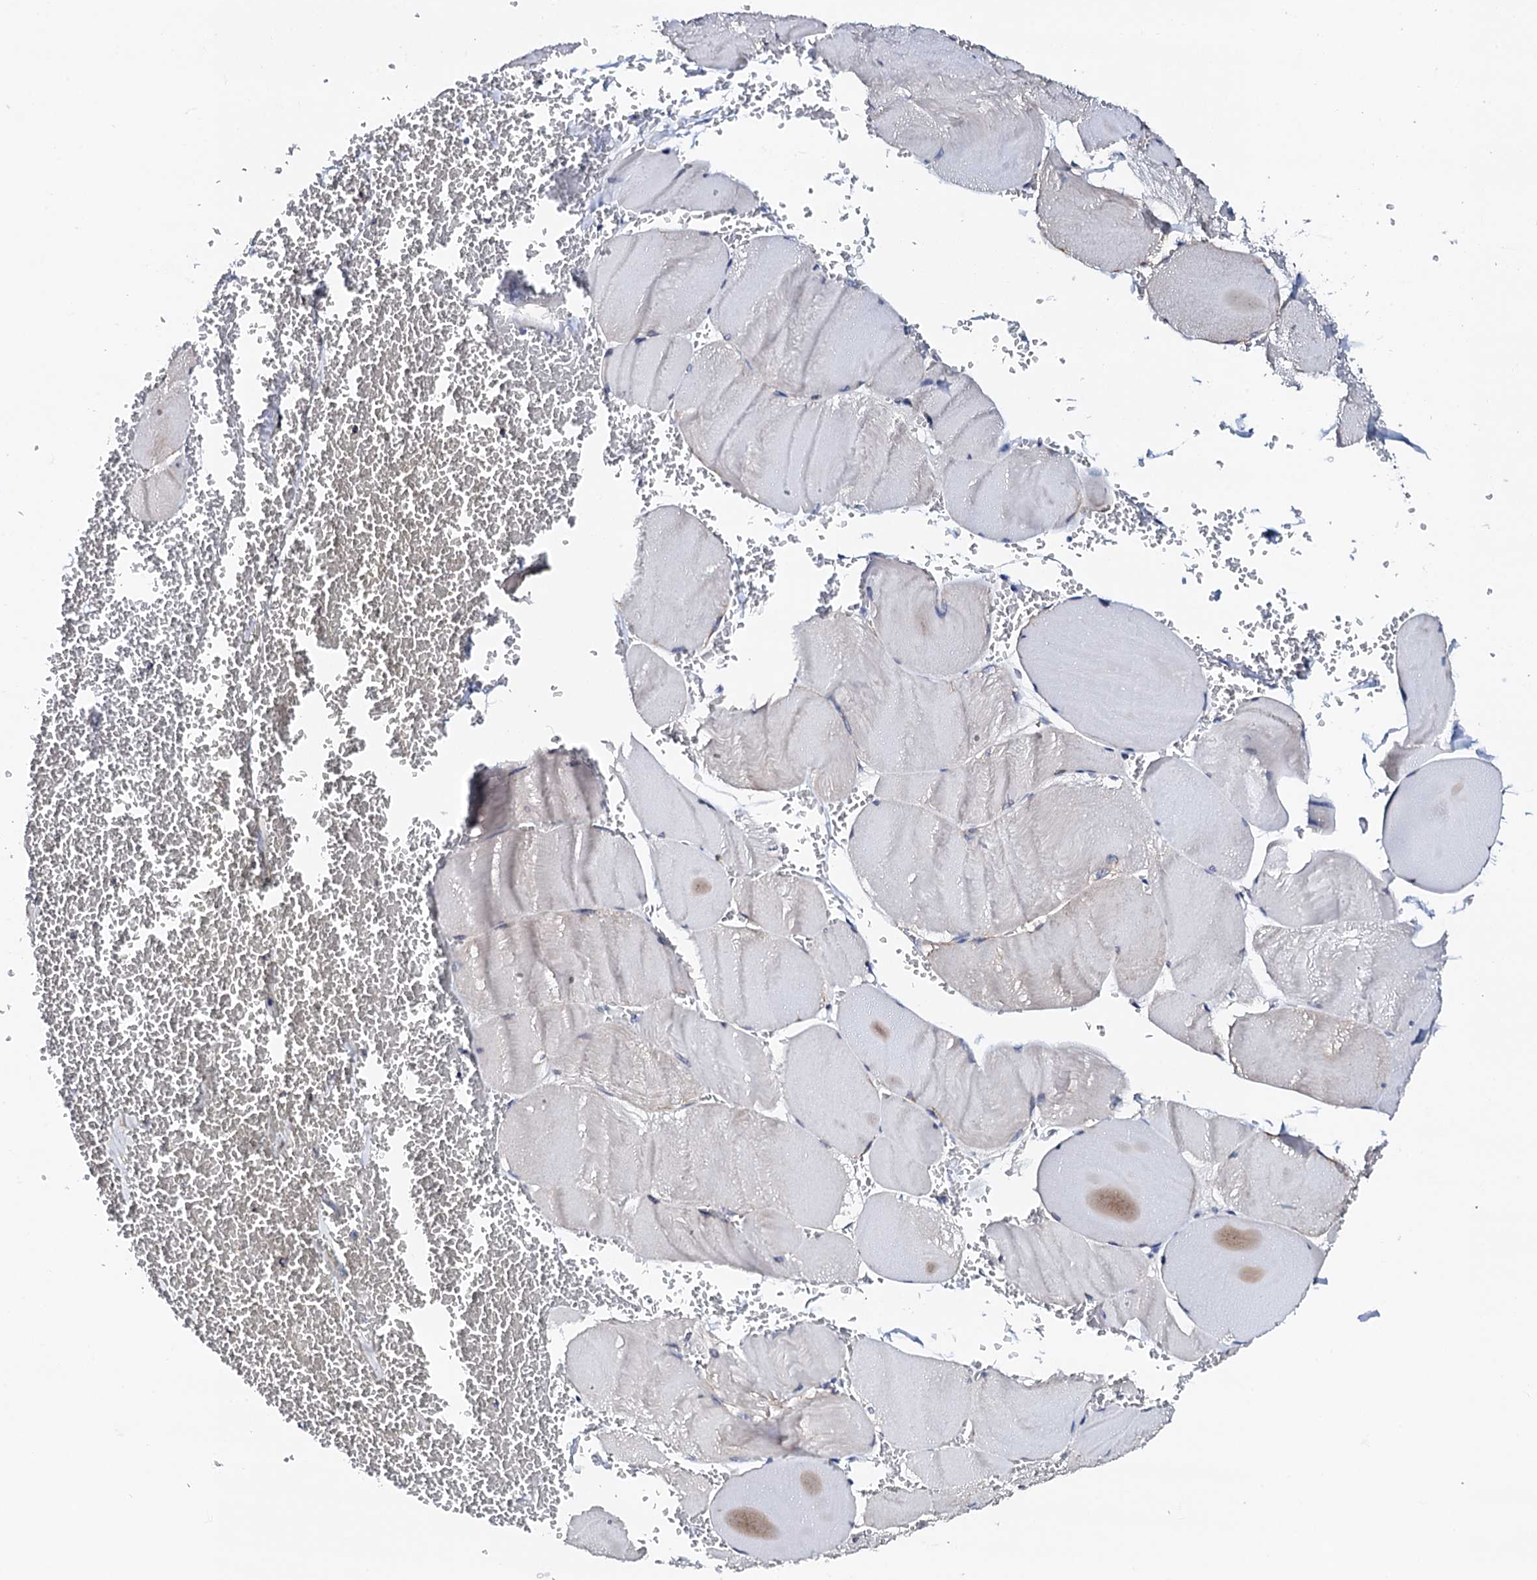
{"staining": {"intensity": "negative", "quantity": "none", "location": "none"}, "tissue": "skeletal muscle", "cell_type": "Myocytes", "image_type": "normal", "snomed": [{"axis": "morphology", "description": "Normal tissue, NOS"}, {"axis": "morphology", "description": "Basal cell carcinoma"}, {"axis": "topography", "description": "Skeletal muscle"}], "caption": "A high-resolution histopathology image shows IHC staining of unremarkable skeletal muscle, which reveals no significant expression in myocytes. (DAB (3,3'-diaminobenzidine) IHC visualized using brightfield microscopy, high magnification).", "gene": "NUP58", "patient": {"sex": "female", "age": 64}}